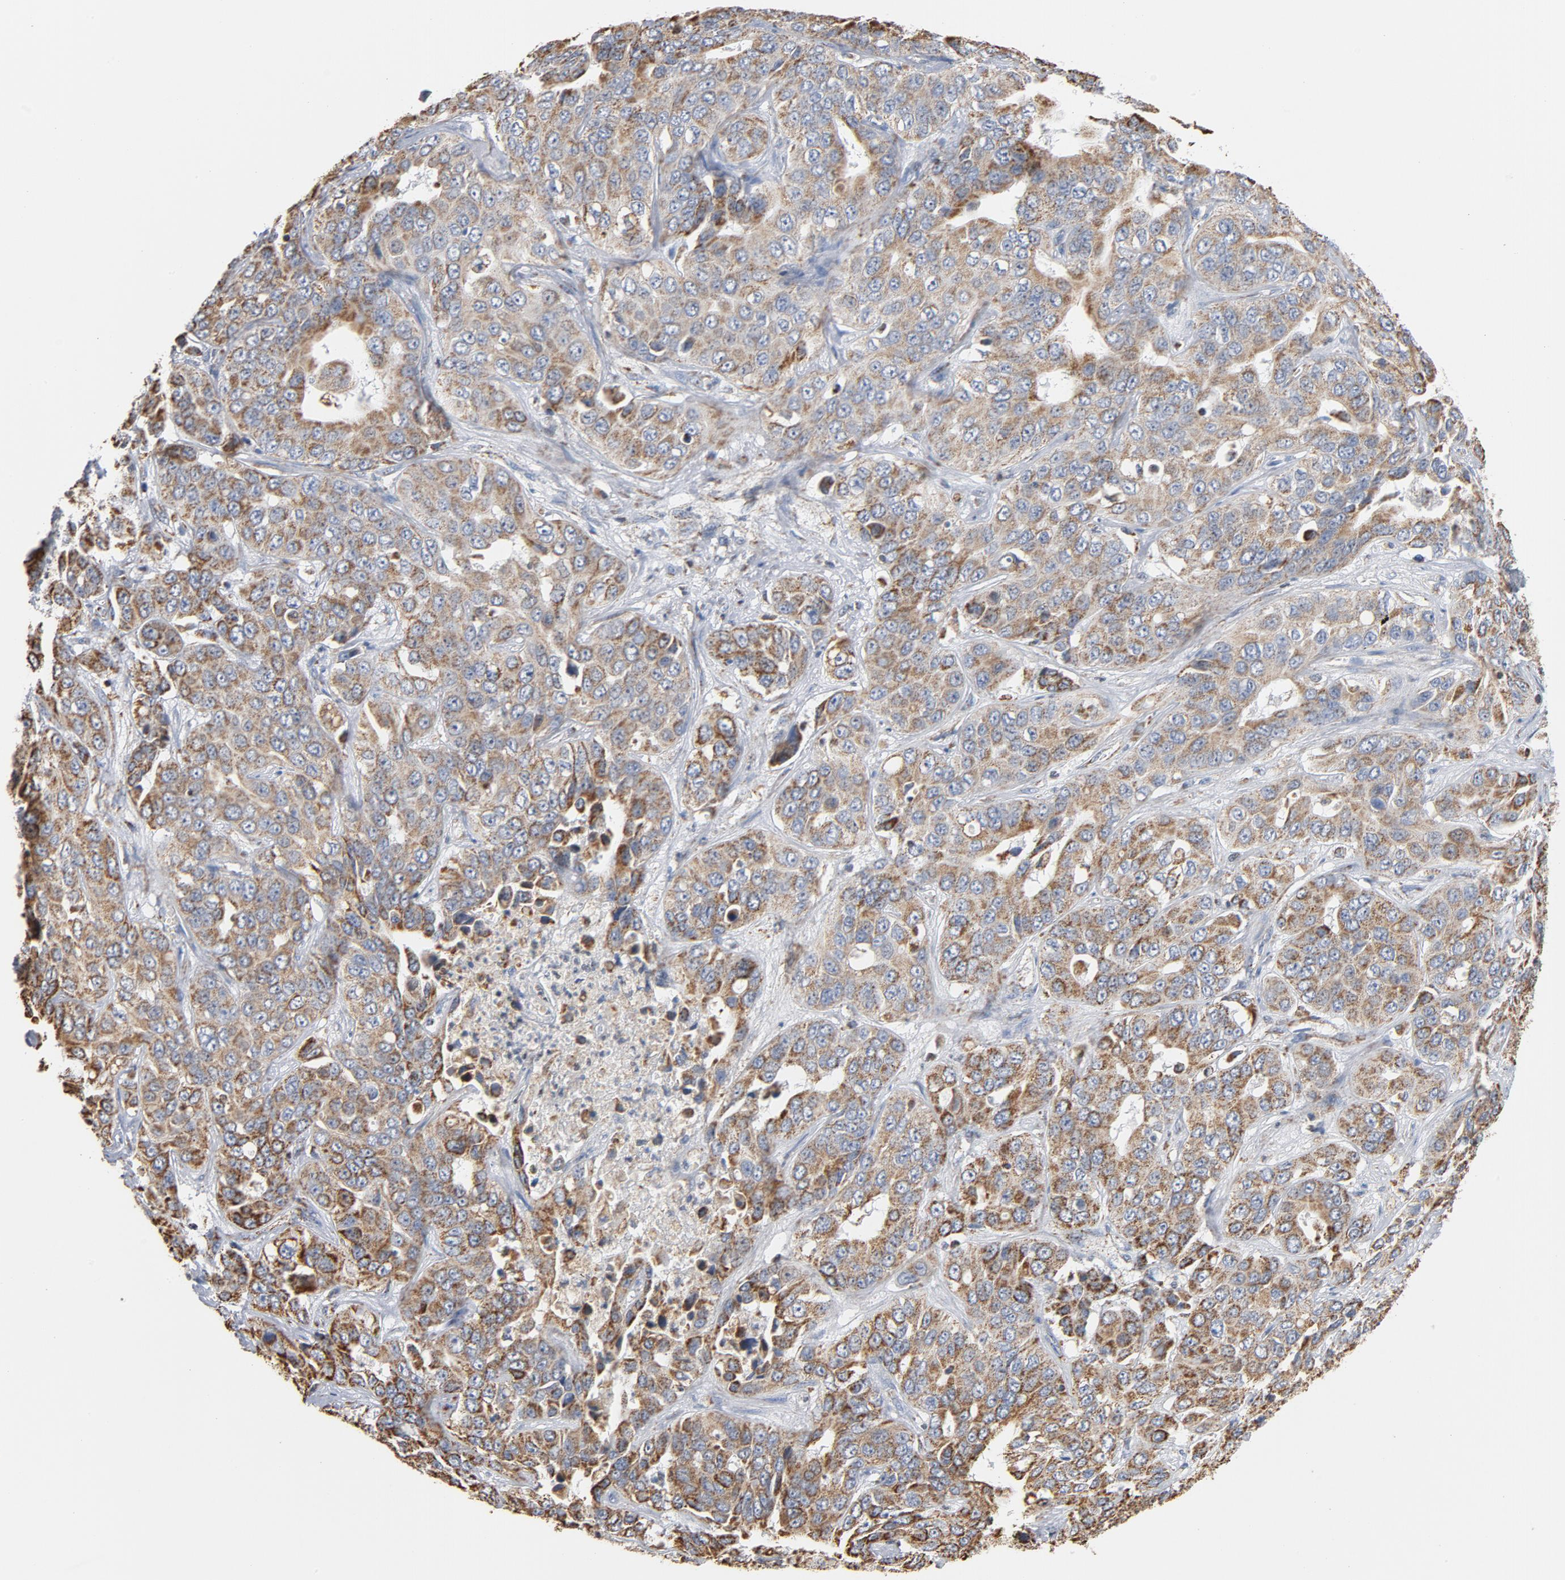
{"staining": {"intensity": "moderate", "quantity": ">75%", "location": "cytoplasmic/membranous"}, "tissue": "liver cancer", "cell_type": "Tumor cells", "image_type": "cancer", "snomed": [{"axis": "morphology", "description": "Cholangiocarcinoma"}, {"axis": "topography", "description": "Liver"}], "caption": "Cholangiocarcinoma (liver) stained for a protein demonstrates moderate cytoplasmic/membranous positivity in tumor cells. Immunohistochemistry (ihc) stains the protein of interest in brown and the nuclei are stained blue.", "gene": "NDUFS4", "patient": {"sex": "female", "age": 52}}